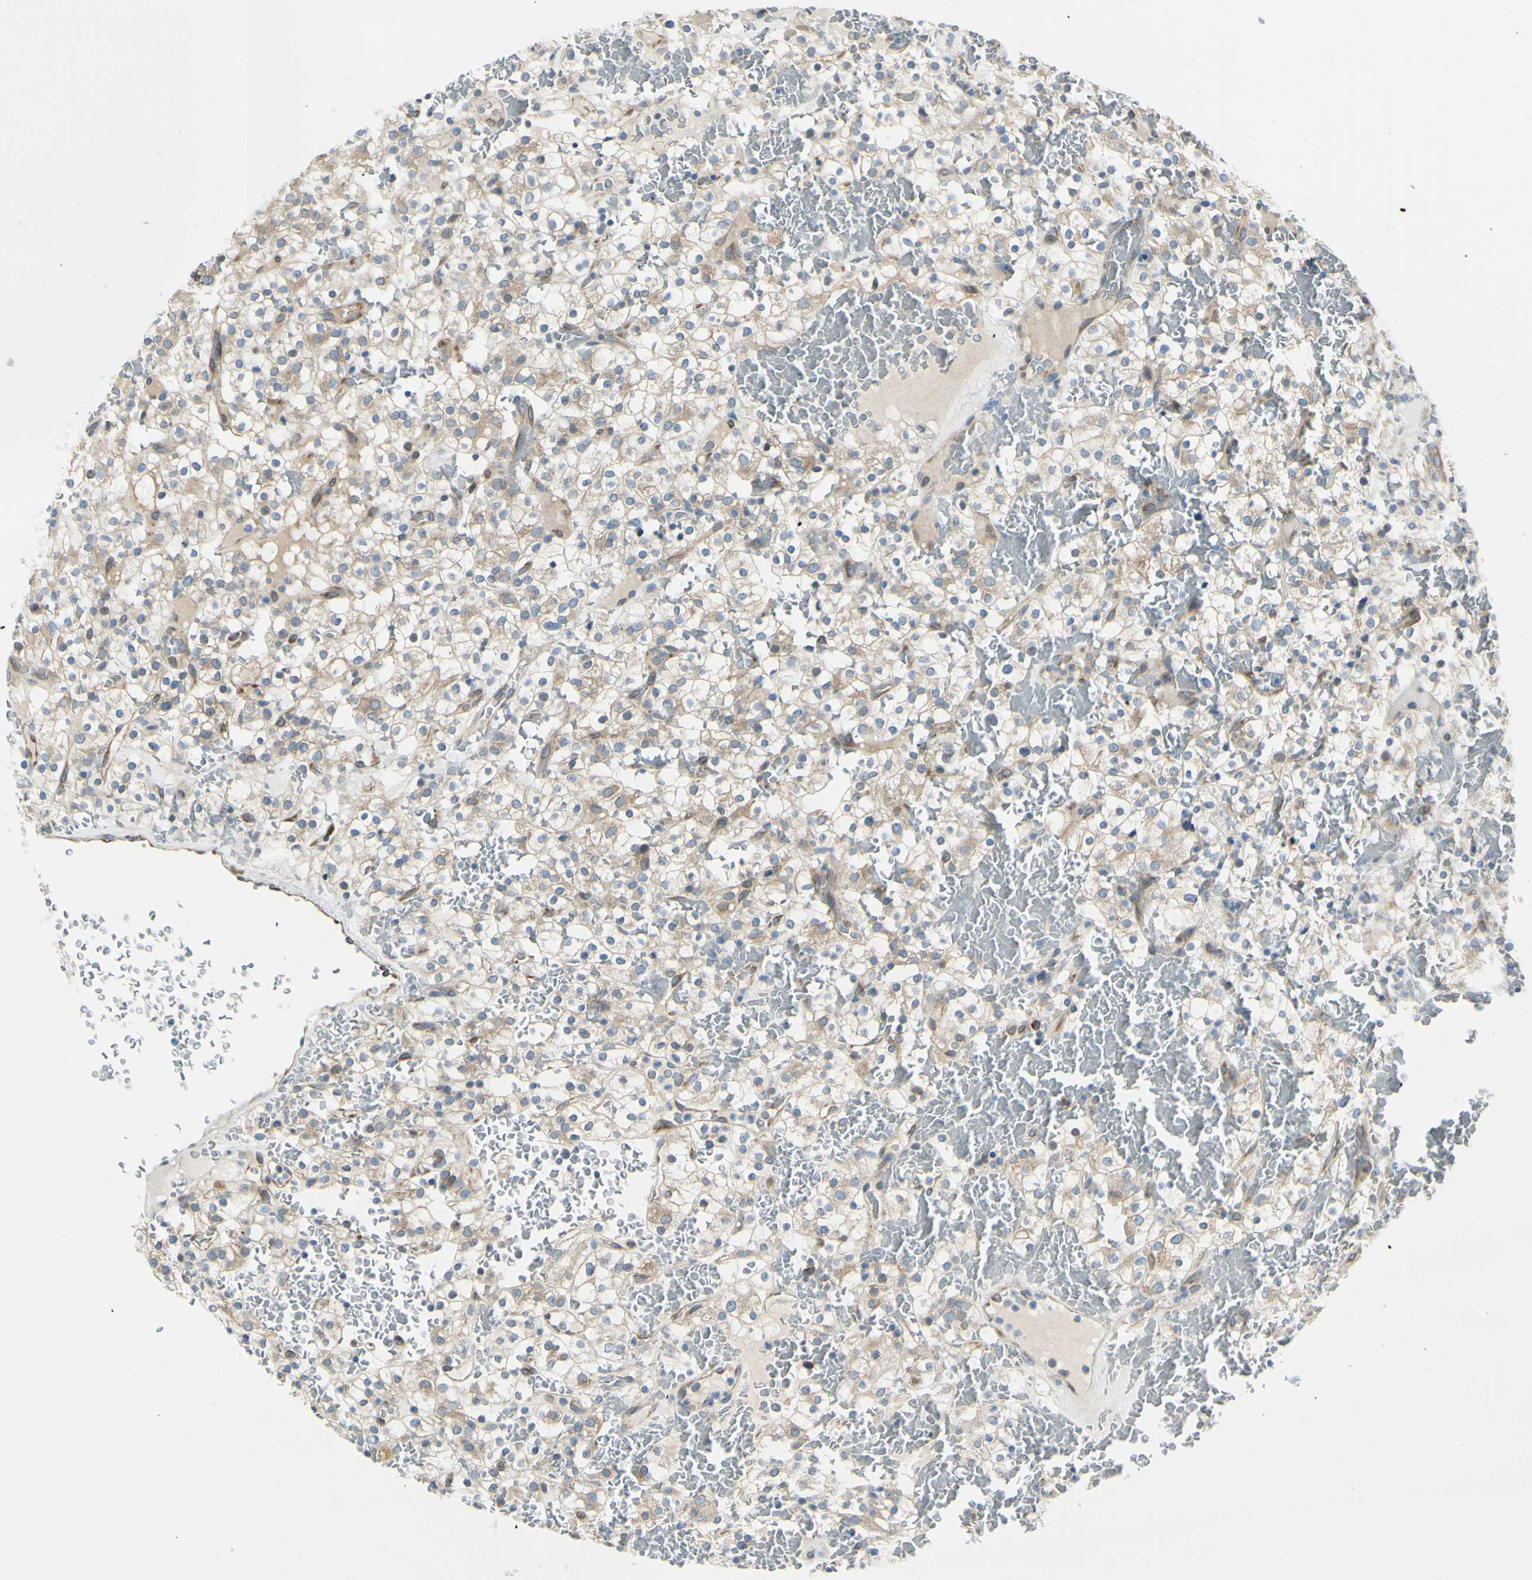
{"staining": {"intensity": "weak", "quantity": "25%-75%", "location": "cytoplasmic/membranous"}, "tissue": "renal cancer", "cell_type": "Tumor cells", "image_type": "cancer", "snomed": [{"axis": "morphology", "description": "Normal tissue, NOS"}, {"axis": "morphology", "description": "Adenocarcinoma, NOS"}, {"axis": "topography", "description": "Kidney"}], "caption": "An immunohistochemistry (IHC) micrograph of neoplastic tissue is shown. Protein staining in brown highlights weak cytoplasmic/membranous positivity in renal cancer within tumor cells. (IHC, brightfield microscopy, high magnification).", "gene": "SELENOS", "patient": {"sex": "female", "age": 72}}